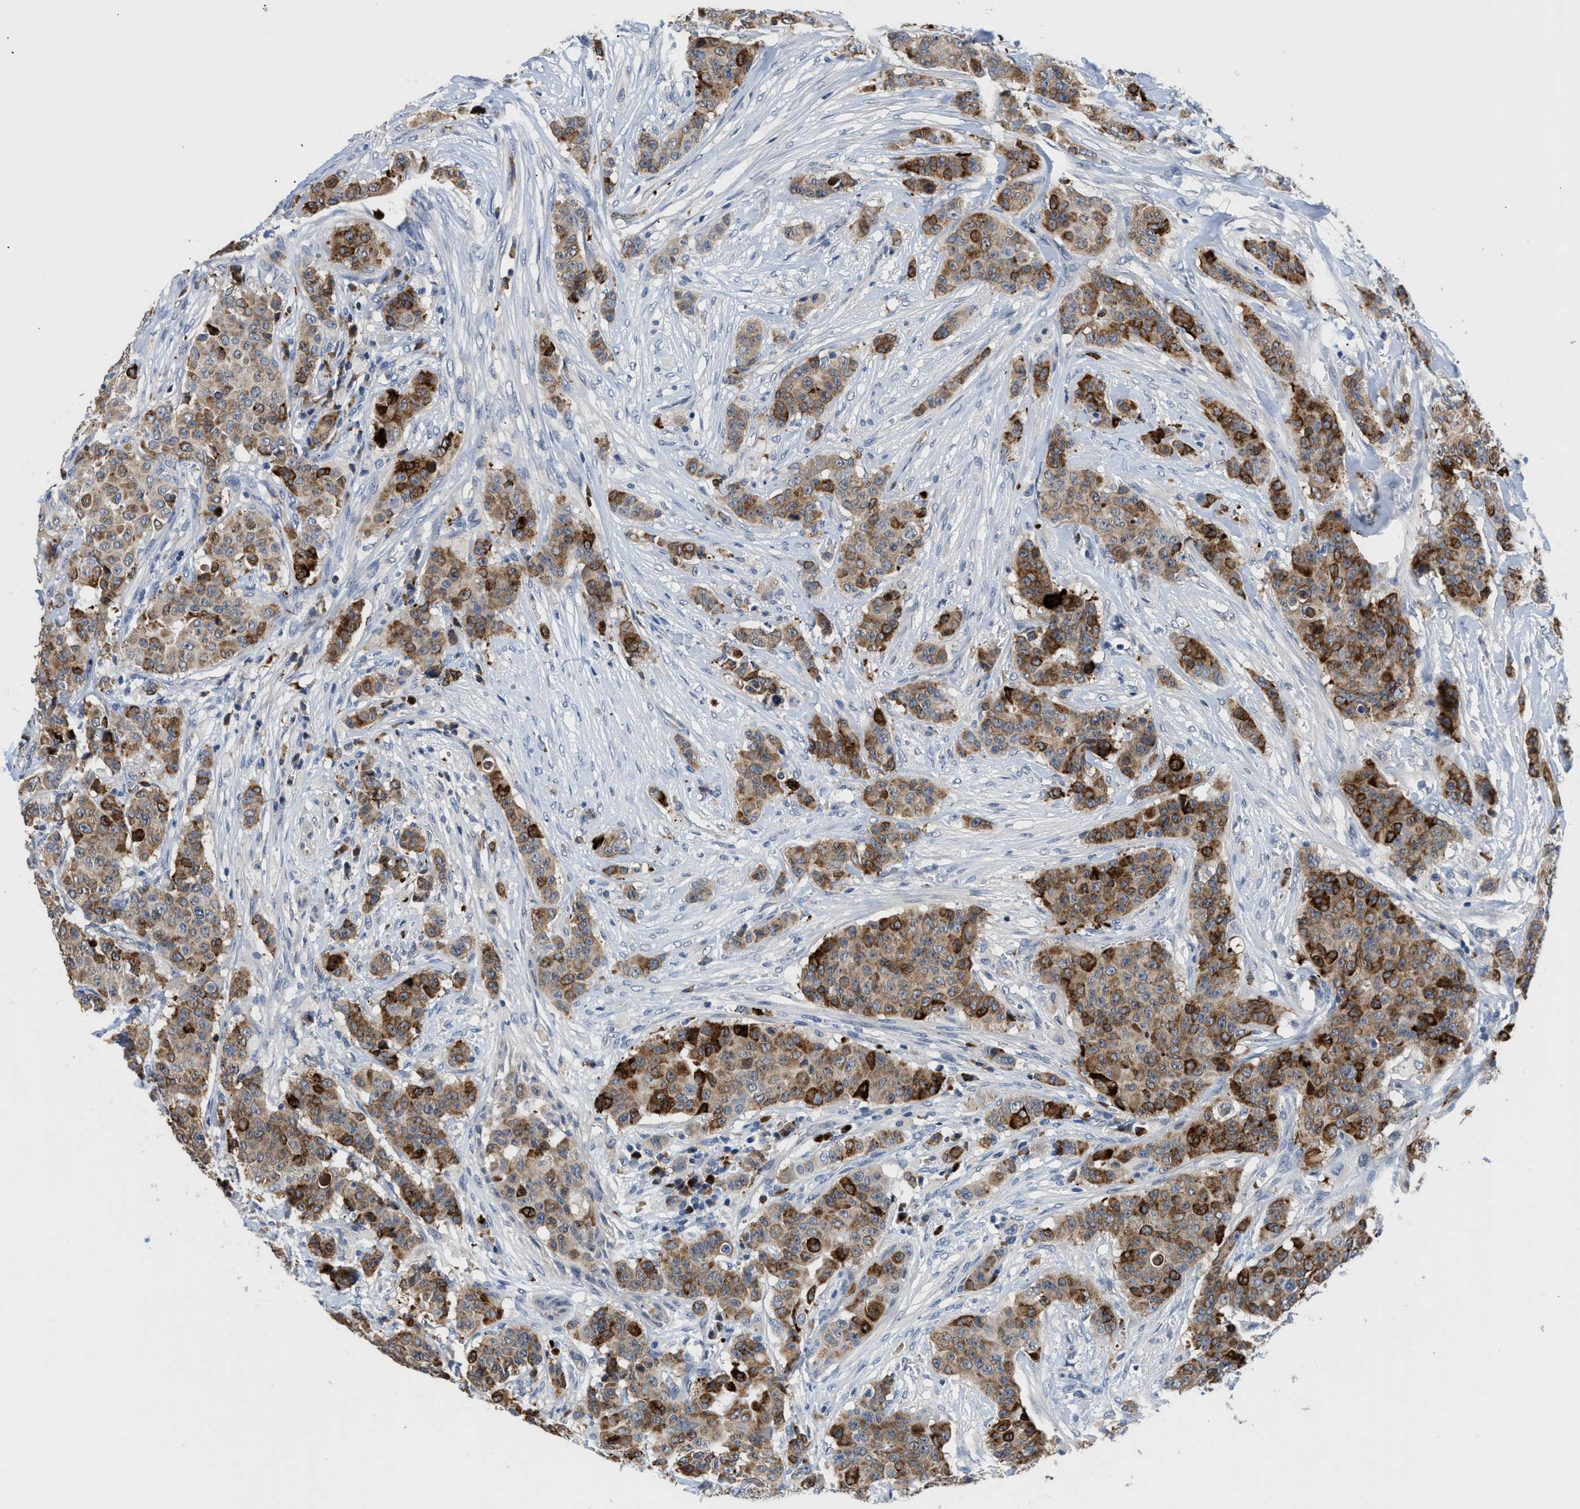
{"staining": {"intensity": "strong", "quantity": "25%-75%", "location": "cytoplasmic/membranous"}, "tissue": "breast cancer", "cell_type": "Tumor cells", "image_type": "cancer", "snomed": [{"axis": "morphology", "description": "Normal tissue, NOS"}, {"axis": "morphology", "description": "Duct carcinoma"}, {"axis": "topography", "description": "Breast"}], "caption": "Breast cancer stained with a brown dye exhibits strong cytoplasmic/membranous positive staining in about 25%-75% of tumor cells.", "gene": "OR9K2", "patient": {"sex": "female", "age": 40}}